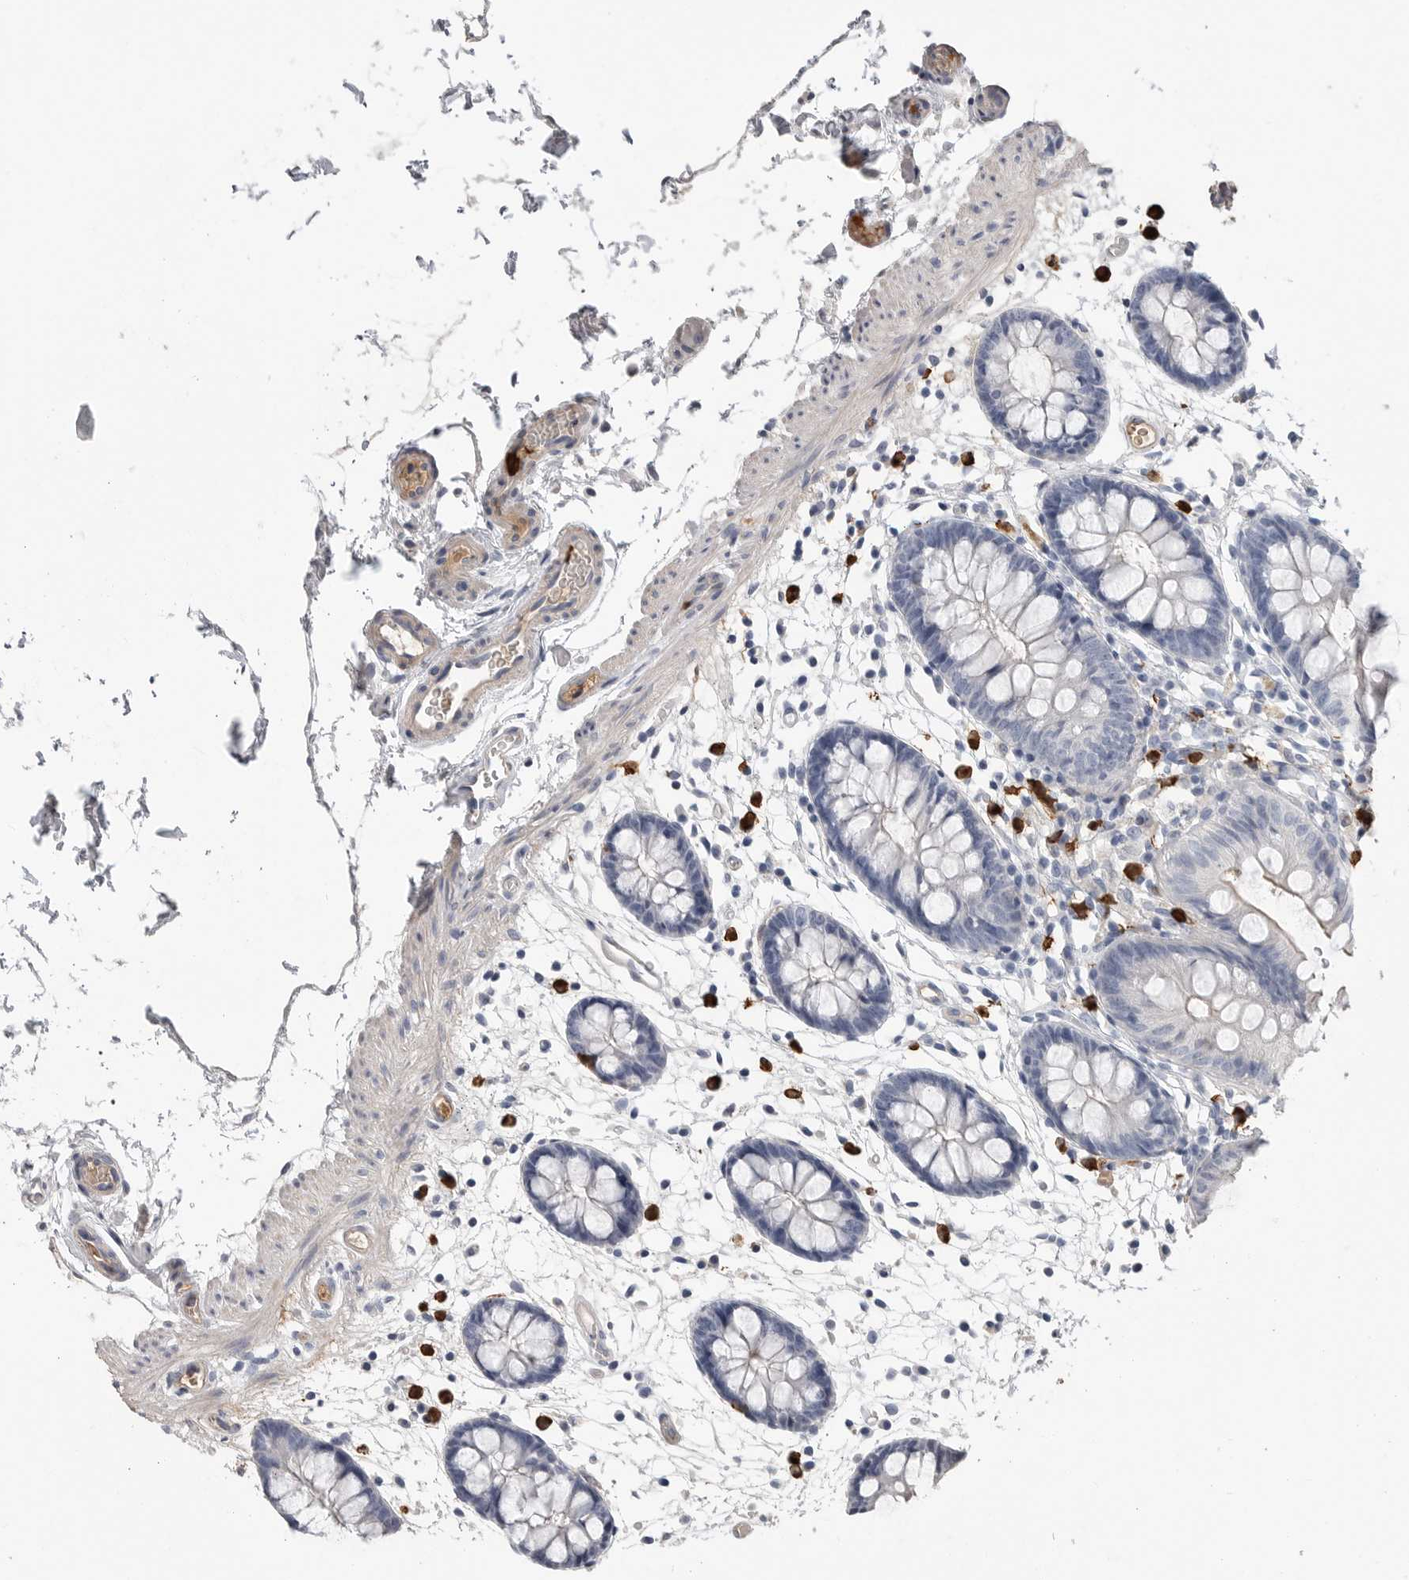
{"staining": {"intensity": "weak", "quantity": "25%-75%", "location": "cytoplasmic/membranous"}, "tissue": "colon", "cell_type": "Endothelial cells", "image_type": "normal", "snomed": [{"axis": "morphology", "description": "Normal tissue, NOS"}, {"axis": "topography", "description": "Colon"}], "caption": "Immunohistochemical staining of unremarkable colon displays 25%-75% levels of weak cytoplasmic/membranous protein positivity in approximately 25%-75% of endothelial cells.", "gene": "CYB561D1", "patient": {"sex": "male", "age": 56}}